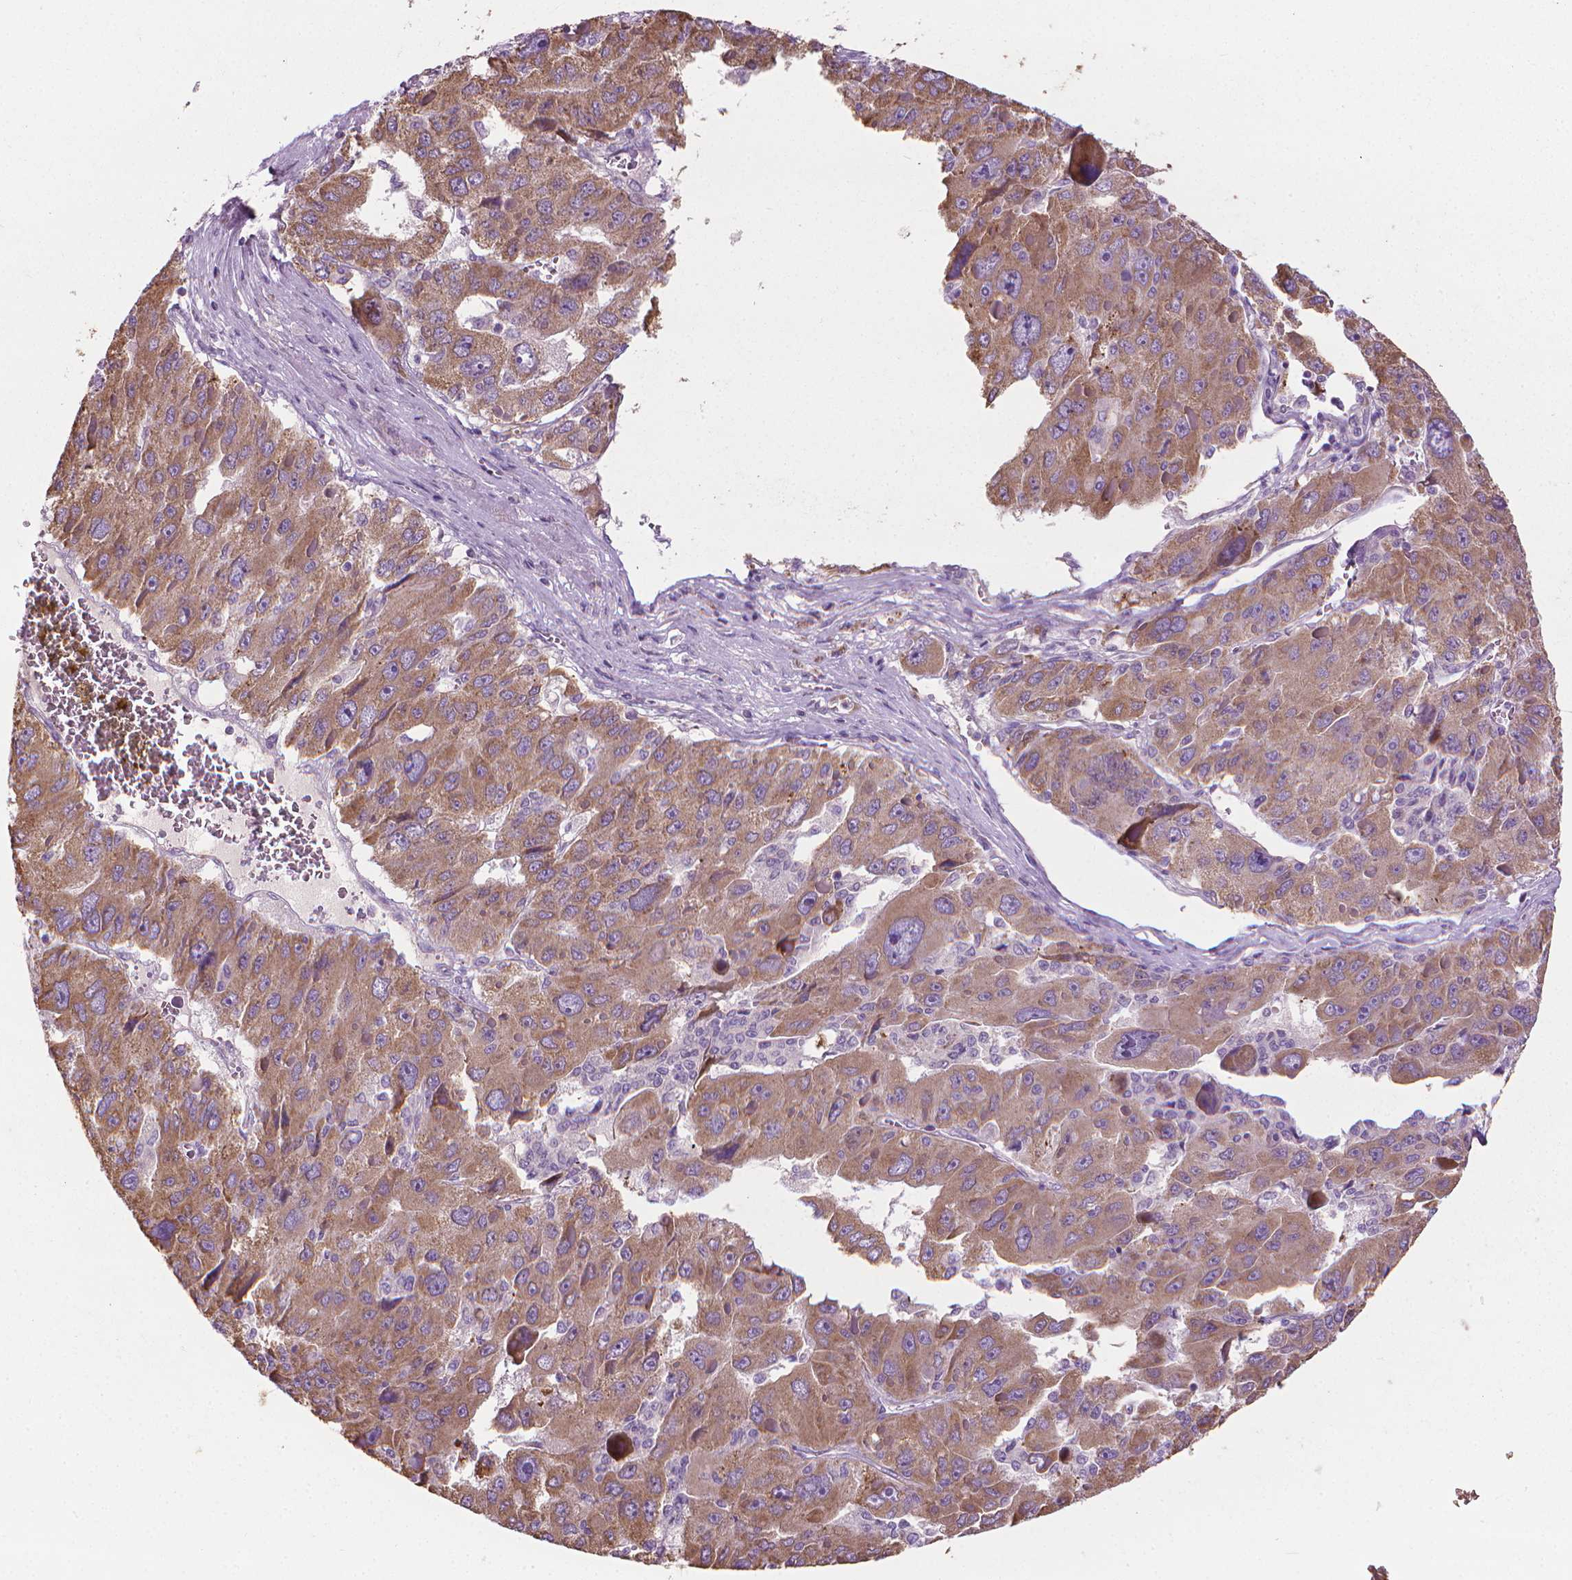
{"staining": {"intensity": "moderate", "quantity": ">75%", "location": "cytoplasmic/membranous"}, "tissue": "liver cancer", "cell_type": "Tumor cells", "image_type": "cancer", "snomed": [{"axis": "morphology", "description": "Carcinoma, Hepatocellular, NOS"}, {"axis": "topography", "description": "Liver"}], "caption": "A histopathology image showing moderate cytoplasmic/membranous positivity in about >75% of tumor cells in hepatocellular carcinoma (liver), as visualized by brown immunohistochemical staining.", "gene": "RIIAD1", "patient": {"sex": "female", "age": 41}}